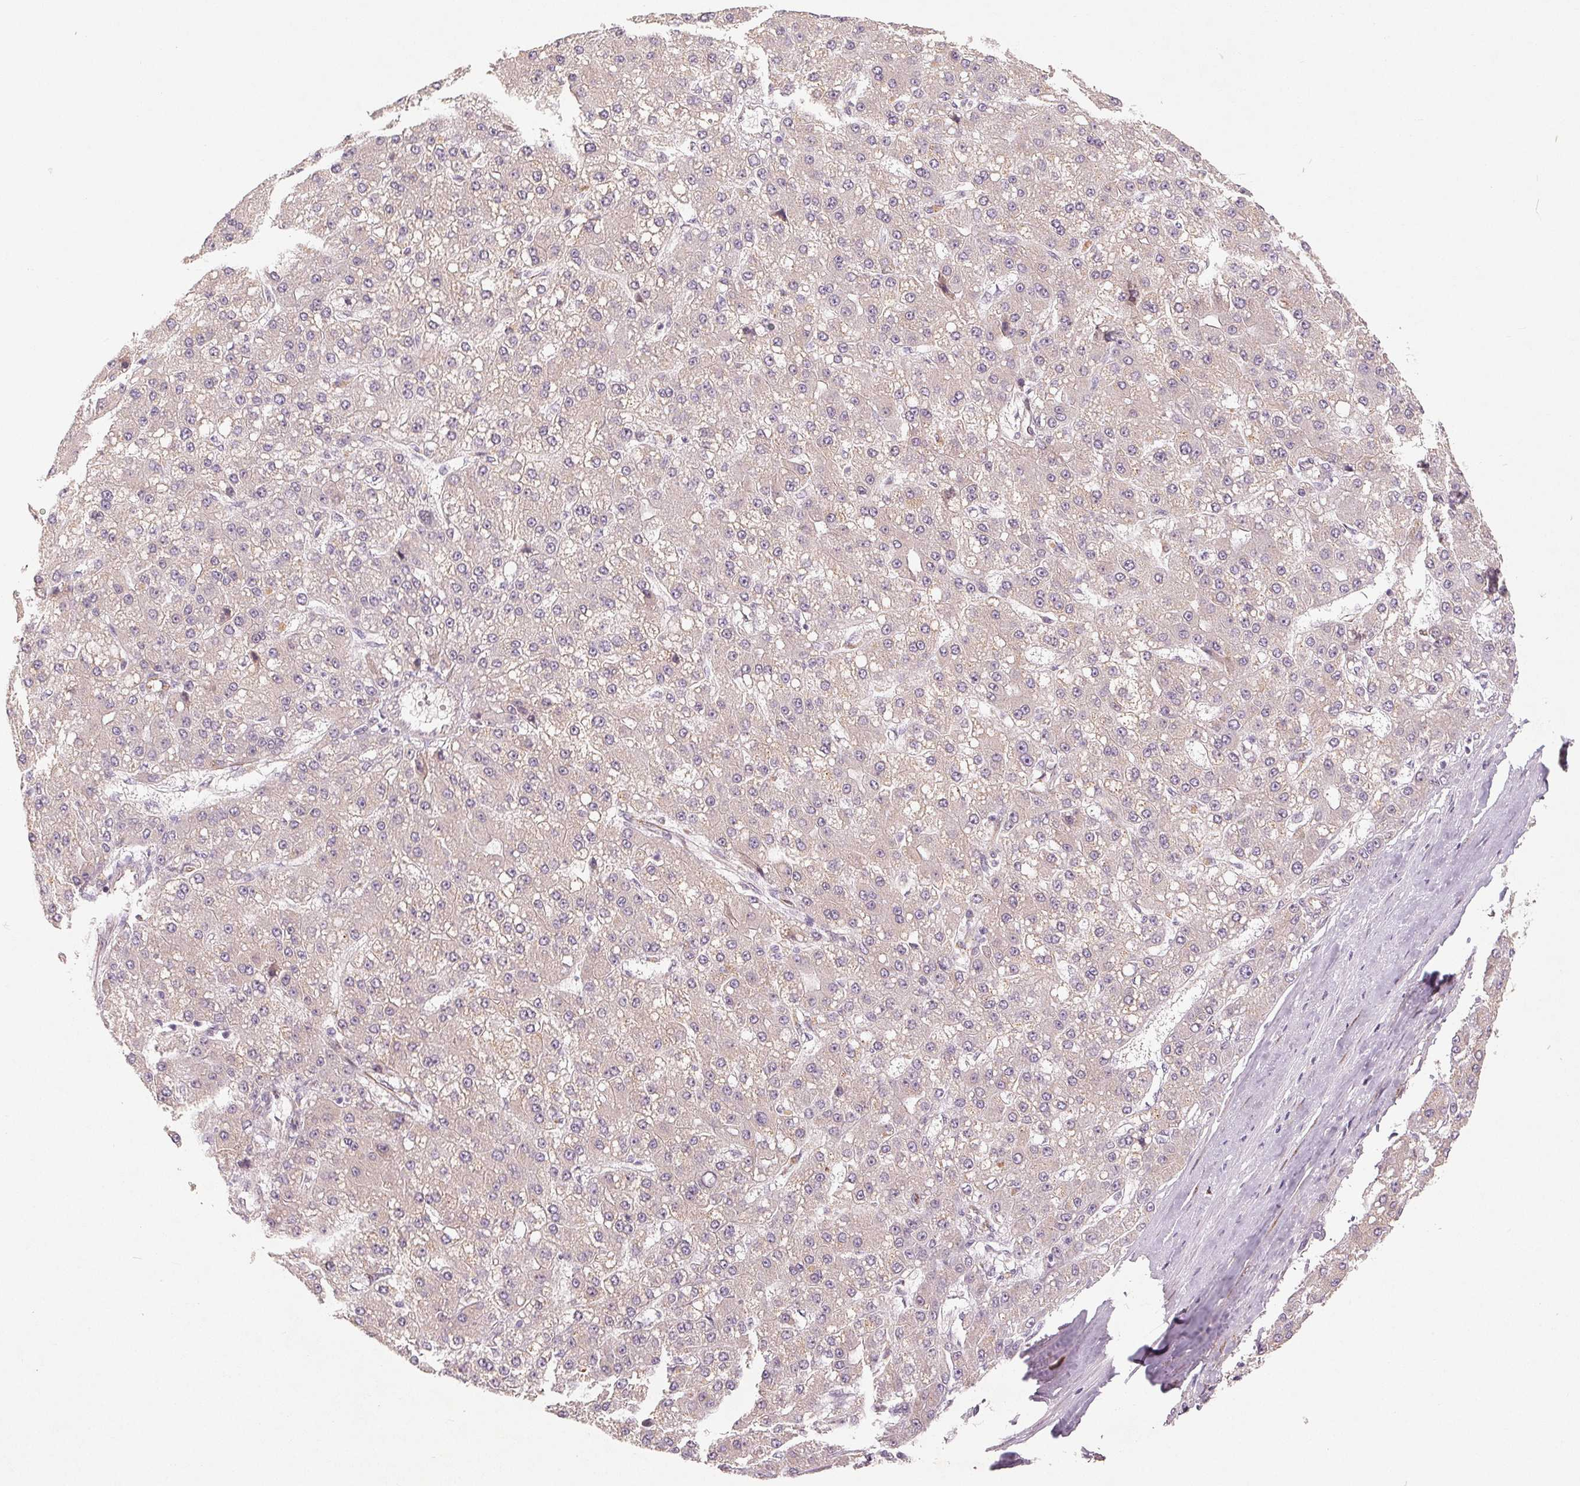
{"staining": {"intensity": "weak", "quantity": "25%-75%", "location": "cytoplasmic/membranous"}, "tissue": "liver cancer", "cell_type": "Tumor cells", "image_type": "cancer", "snomed": [{"axis": "morphology", "description": "Carcinoma, Hepatocellular, NOS"}, {"axis": "topography", "description": "Liver"}], "caption": "Liver cancer stained for a protein (brown) demonstrates weak cytoplasmic/membranous positive staining in approximately 25%-75% of tumor cells.", "gene": "TMSB15B", "patient": {"sex": "male", "age": 67}}